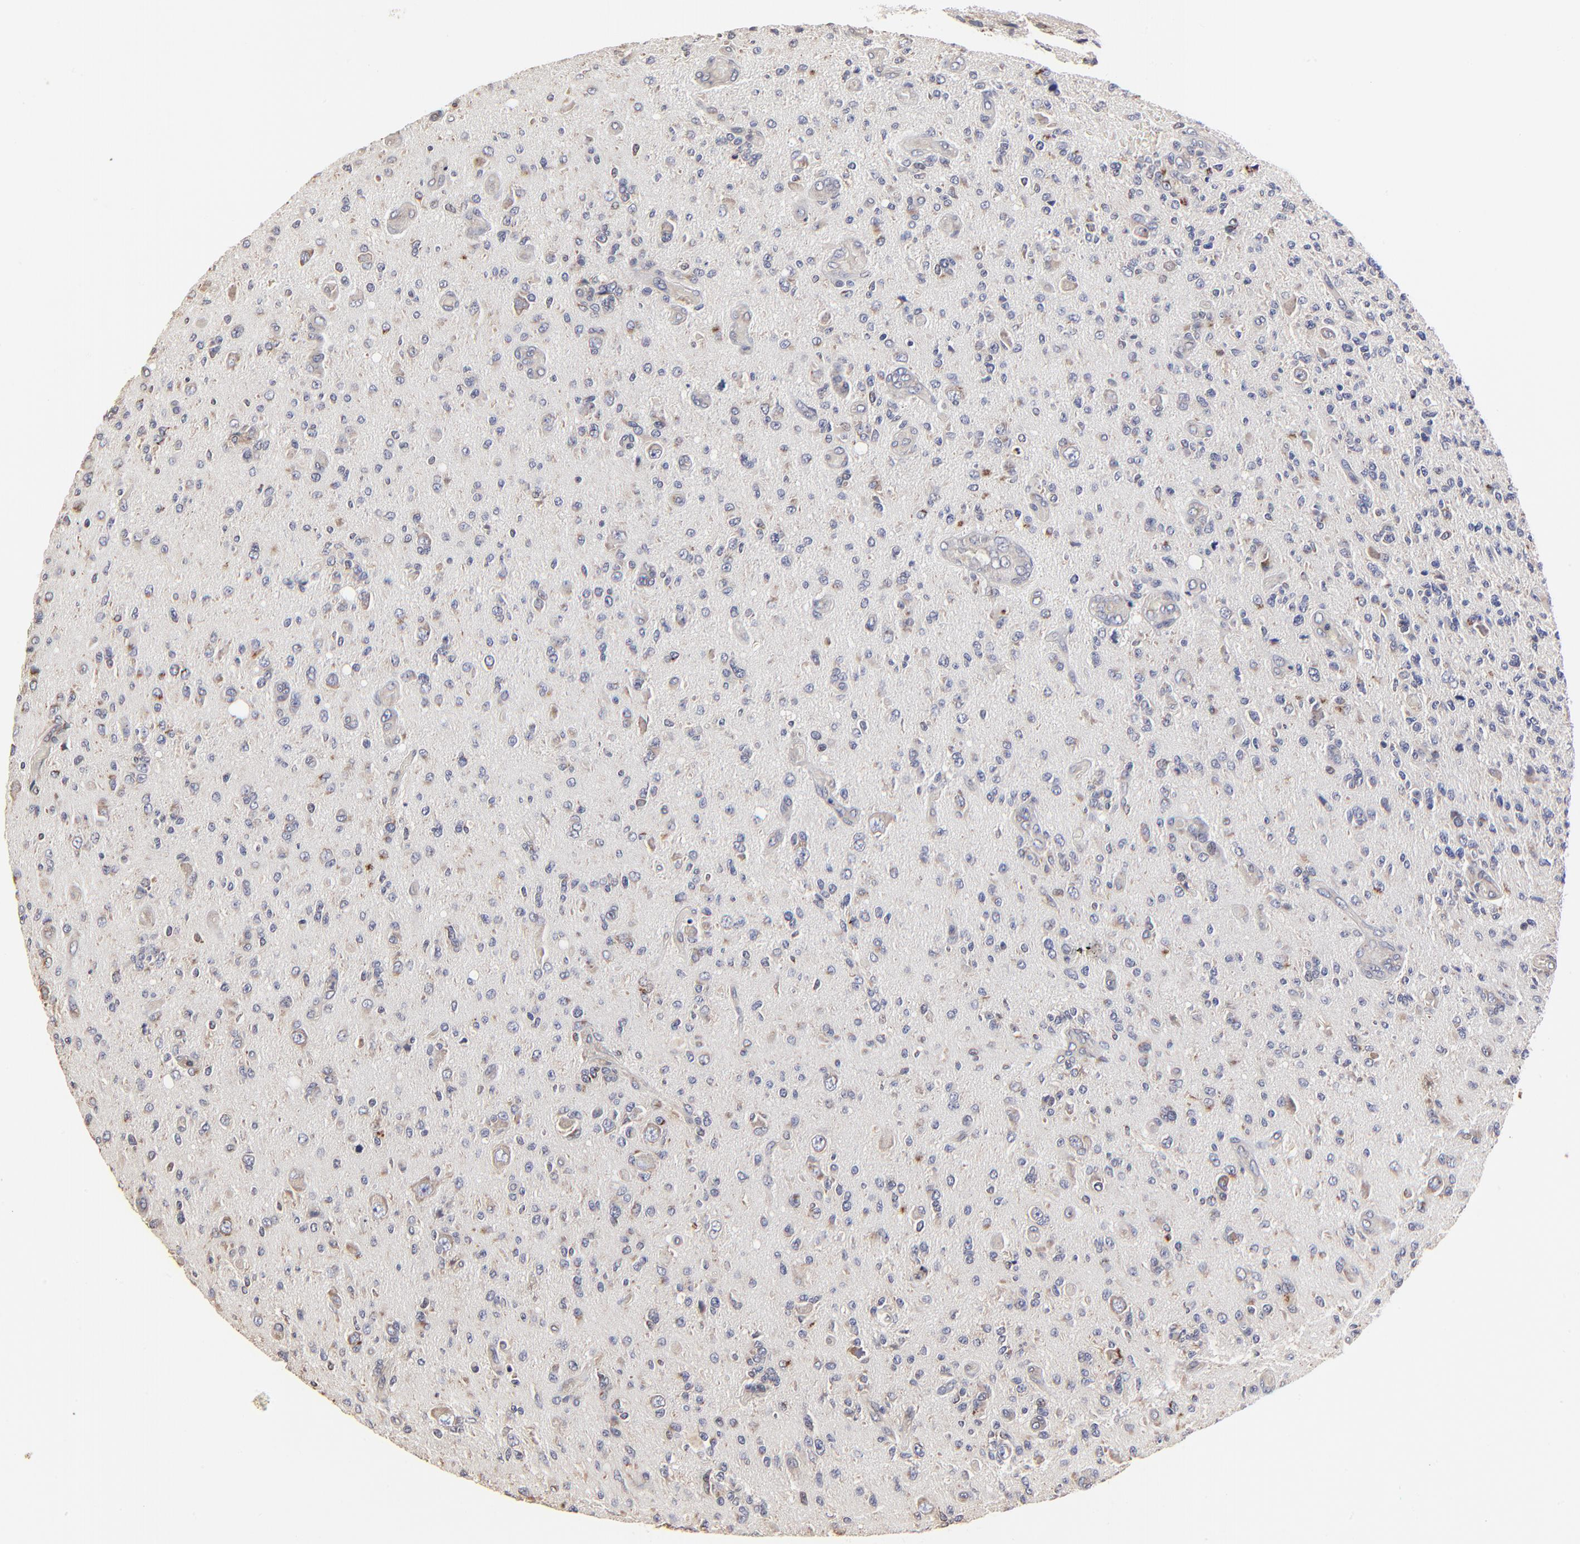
{"staining": {"intensity": "weak", "quantity": "25%-75%", "location": "cytoplasmic/membranous"}, "tissue": "glioma", "cell_type": "Tumor cells", "image_type": "cancer", "snomed": [{"axis": "morphology", "description": "Glioma, malignant, High grade"}, {"axis": "topography", "description": "Brain"}], "caption": "Glioma was stained to show a protein in brown. There is low levels of weak cytoplasmic/membranous positivity in approximately 25%-75% of tumor cells.", "gene": "ELP2", "patient": {"sex": "male", "age": 36}}